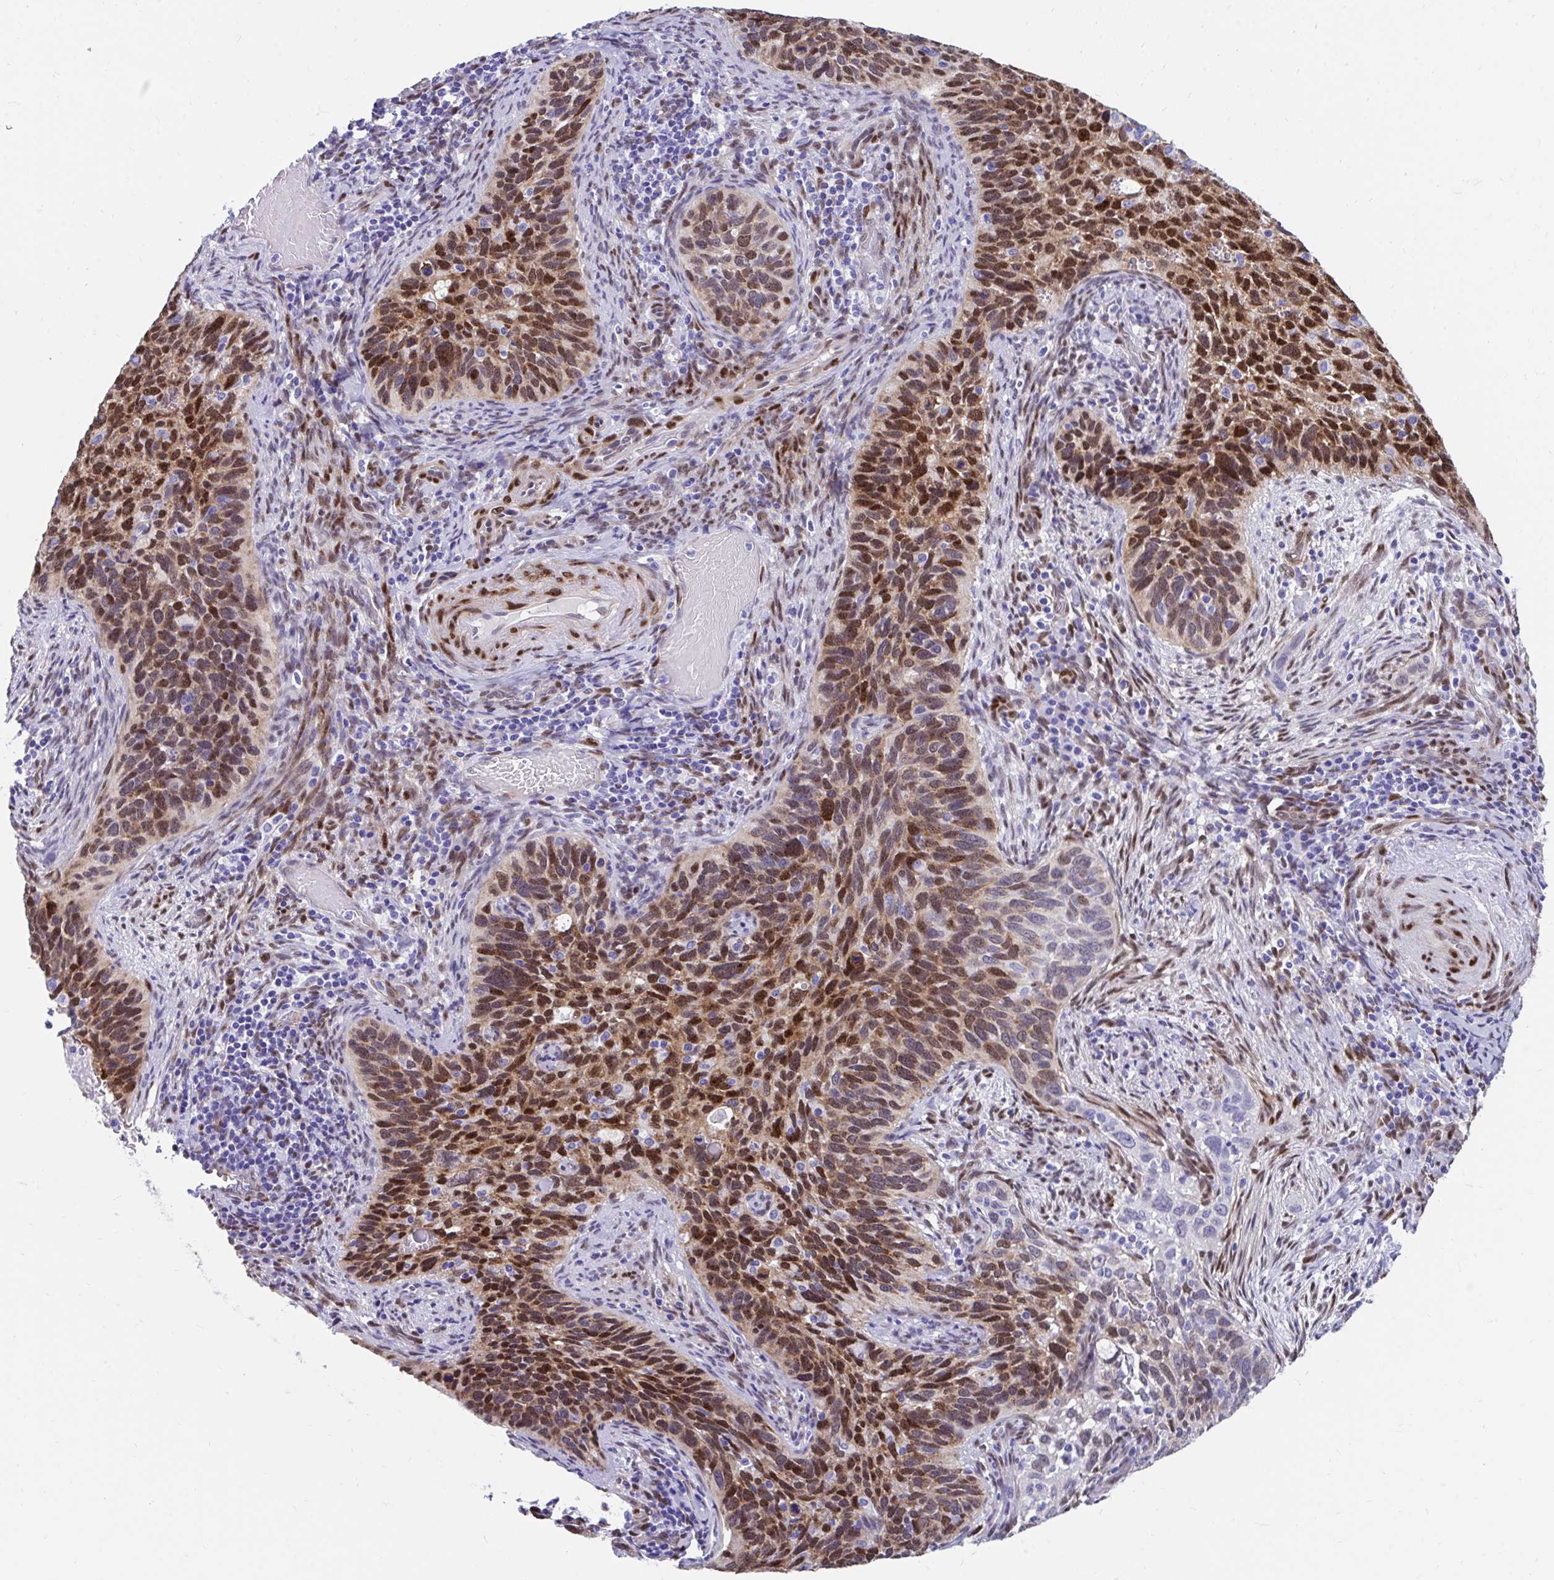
{"staining": {"intensity": "strong", "quantity": "25%-75%", "location": "nuclear"}, "tissue": "cervical cancer", "cell_type": "Tumor cells", "image_type": "cancer", "snomed": [{"axis": "morphology", "description": "Squamous cell carcinoma, NOS"}, {"axis": "topography", "description": "Cervix"}], "caption": "Strong nuclear positivity is identified in about 25%-75% of tumor cells in cervical squamous cell carcinoma. The staining is performed using DAB (3,3'-diaminobenzidine) brown chromogen to label protein expression. The nuclei are counter-stained blue using hematoxylin.", "gene": "RBPMS", "patient": {"sex": "female", "age": 51}}